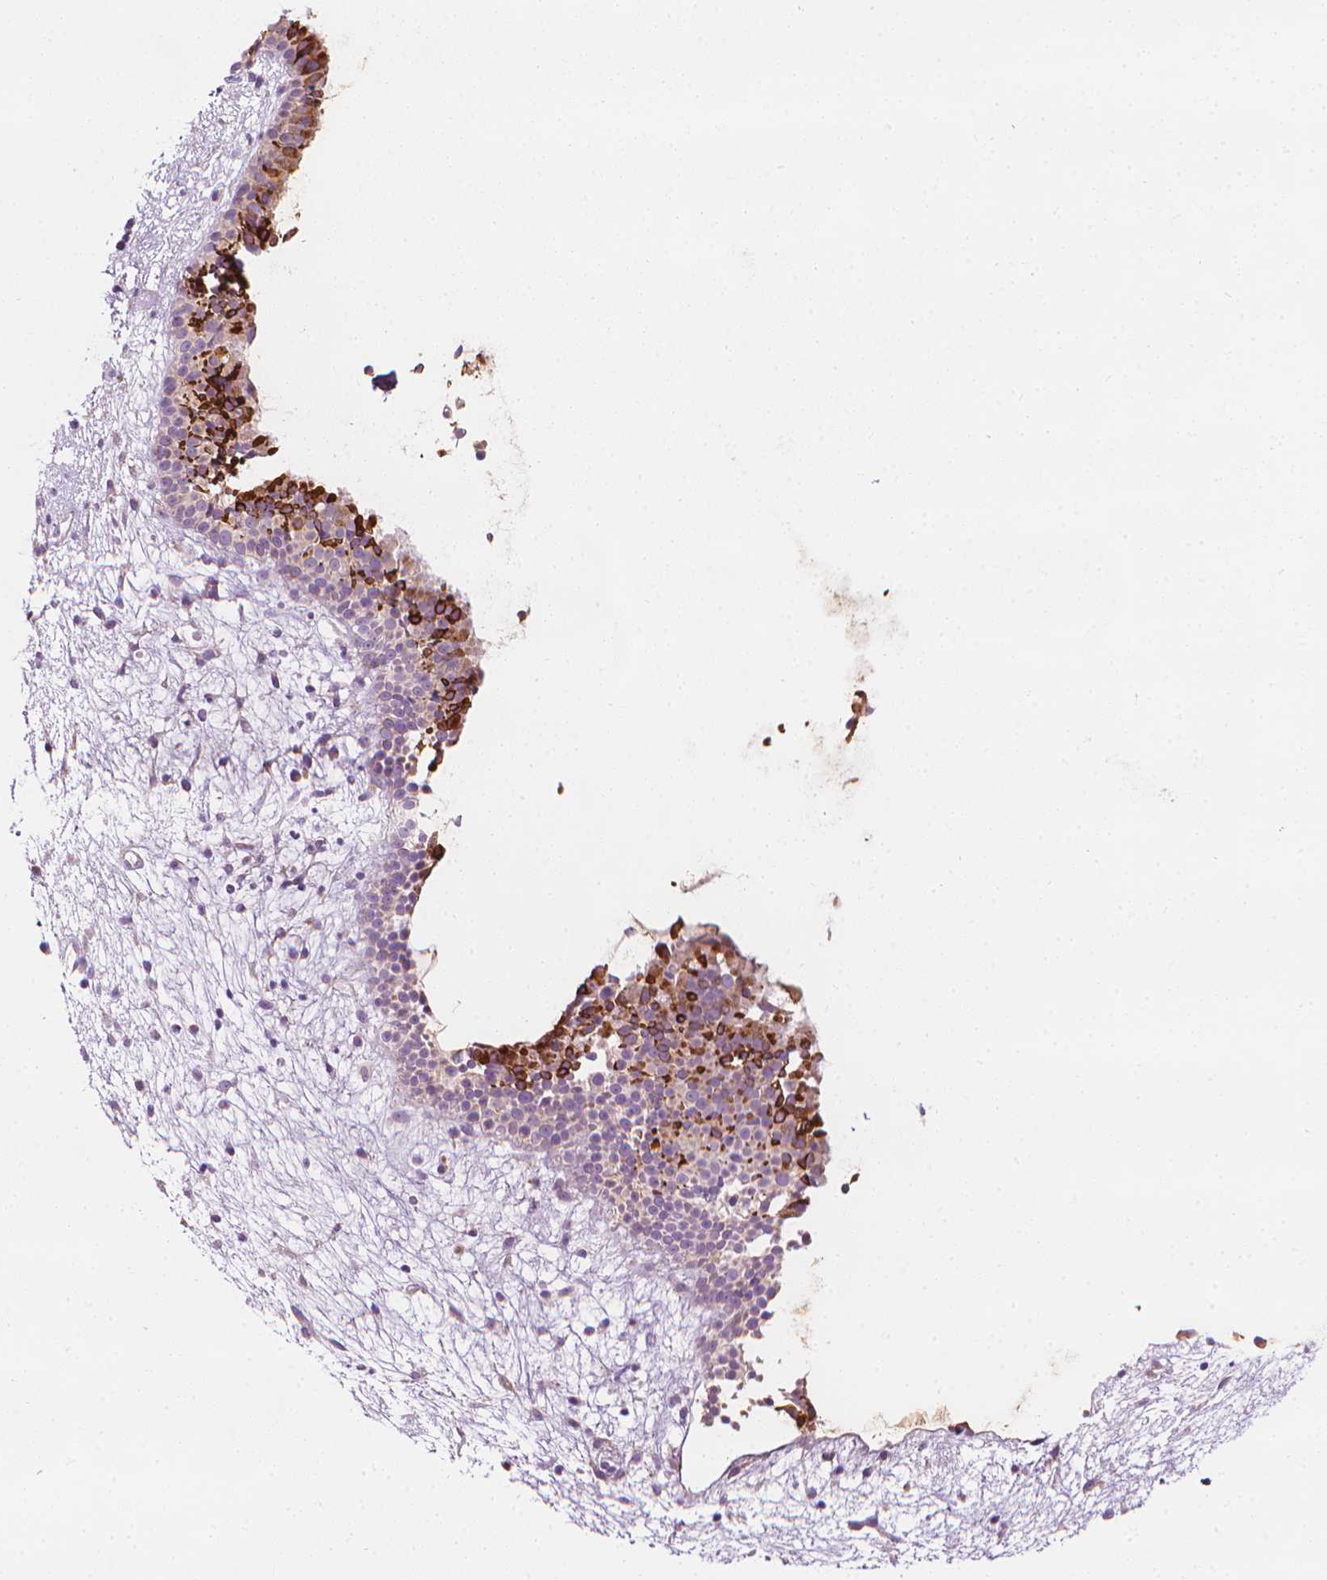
{"staining": {"intensity": "strong", "quantity": "25%-75%", "location": "cytoplasmic/membranous"}, "tissue": "nasopharynx", "cell_type": "Respiratory epithelial cells", "image_type": "normal", "snomed": [{"axis": "morphology", "description": "Normal tissue, NOS"}, {"axis": "topography", "description": "Nasopharynx"}], "caption": "Brown immunohistochemical staining in unremarkable nasopharynx exhibits strong cytoplasmic/membranous staining in approximately 25%-75% of respiratory epithelial cells.", "gene": "CES1", "patient": {"sex": "male", "age": 77}}